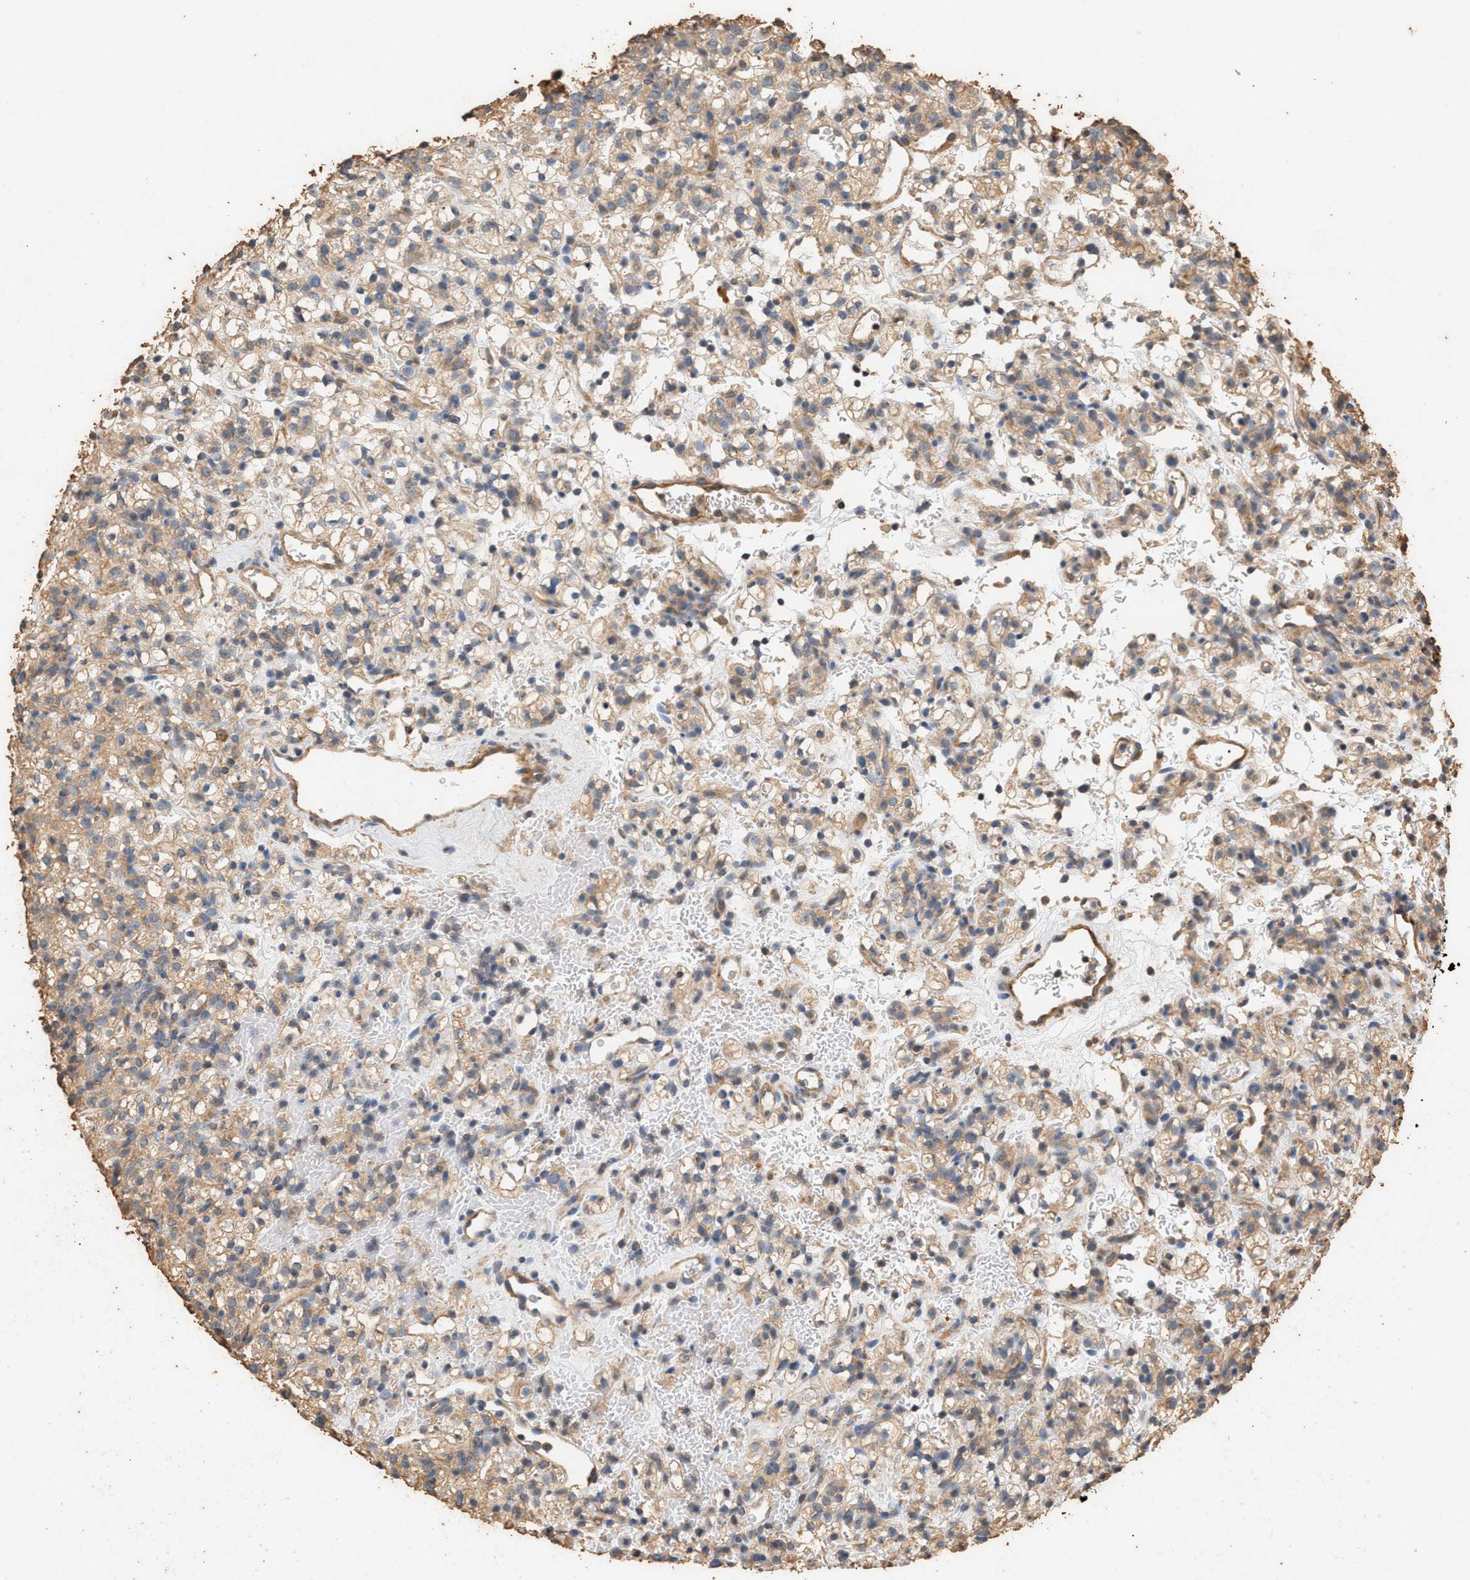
{"staining": {"intensity": "weak", "quantity": ">75%", "location": "cytoplasmic/membranous"}, "tissue": "renal cancer", "cell_type": "Tumor cells", "image_type": "cancer", "snomed": [{"axis": "morphology", "description": "Normal tissue, NOS"}, {"axis": "morphology", "description": "Adenocarcinoma, NOS"}, {"axis": "topography", "description": "Kidney"}], "caption": "This is an image of immunohistochemistry staining of renal adenocarcinoma, which shows weak expression in the cytoplasmic/membranous of tumor cells.", "gene": "DCAF7", "patient": {"sex": "female", "age": 72}}